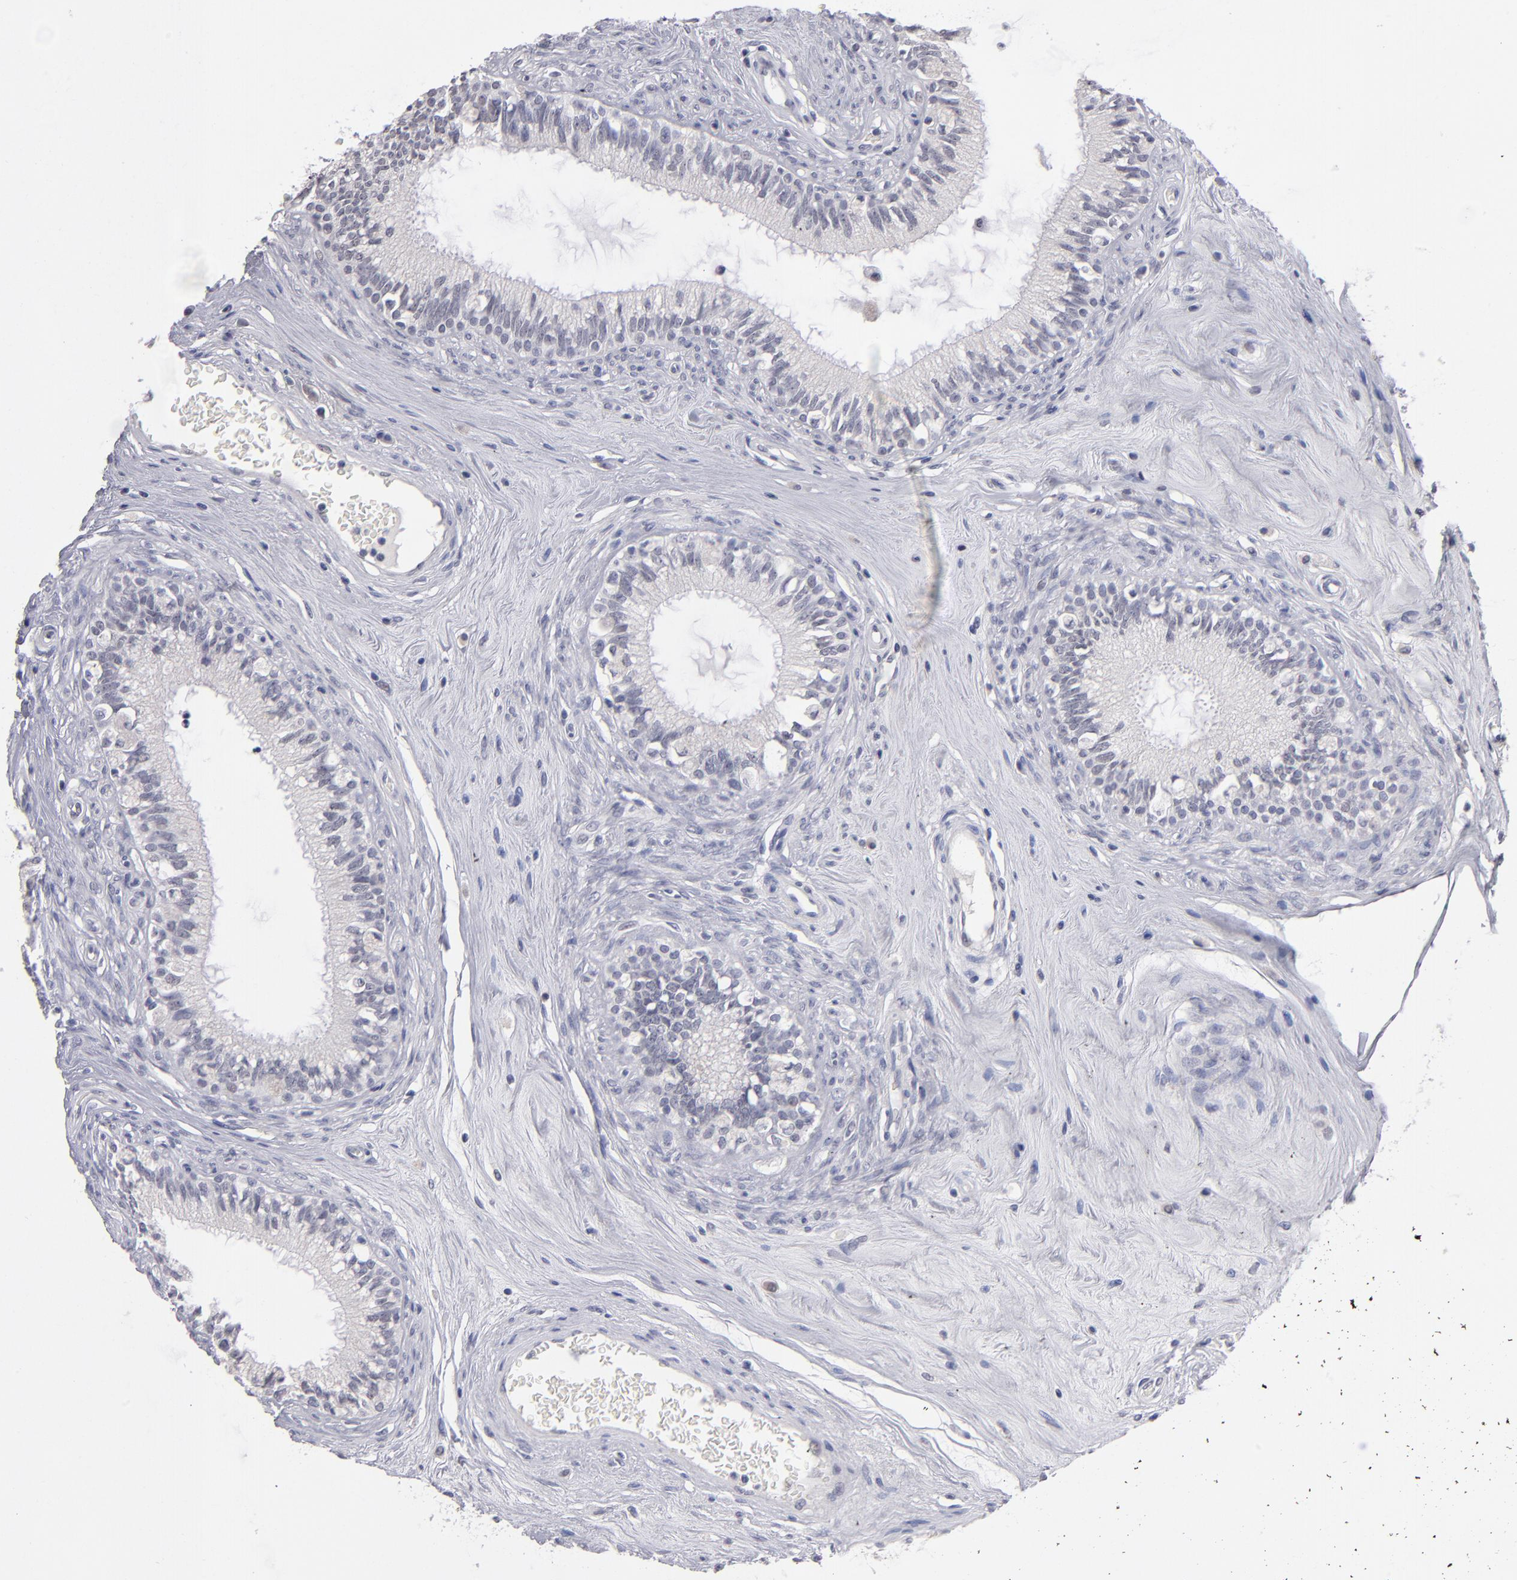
{"staining": {"intensity": "negative", "quantity": "none", "location": "none"}, "tissue": "epididymis", "cell_type": "Glandular cells", "image_type": "normal", "snomed": [{"axis": "morphology", "description": "Normal tissue, NOS"}, {"axis": "morphology", "description": "Inflammation, NOS"}, {"axis": "topography", "description": "Epididymis"}], "caption": "This is an immunohistochemistry micrograph of normal human epididymis. There is no expression in glandular cells.", "gene": "TEX11", "patient": {"sex": "male", "age": 84}}